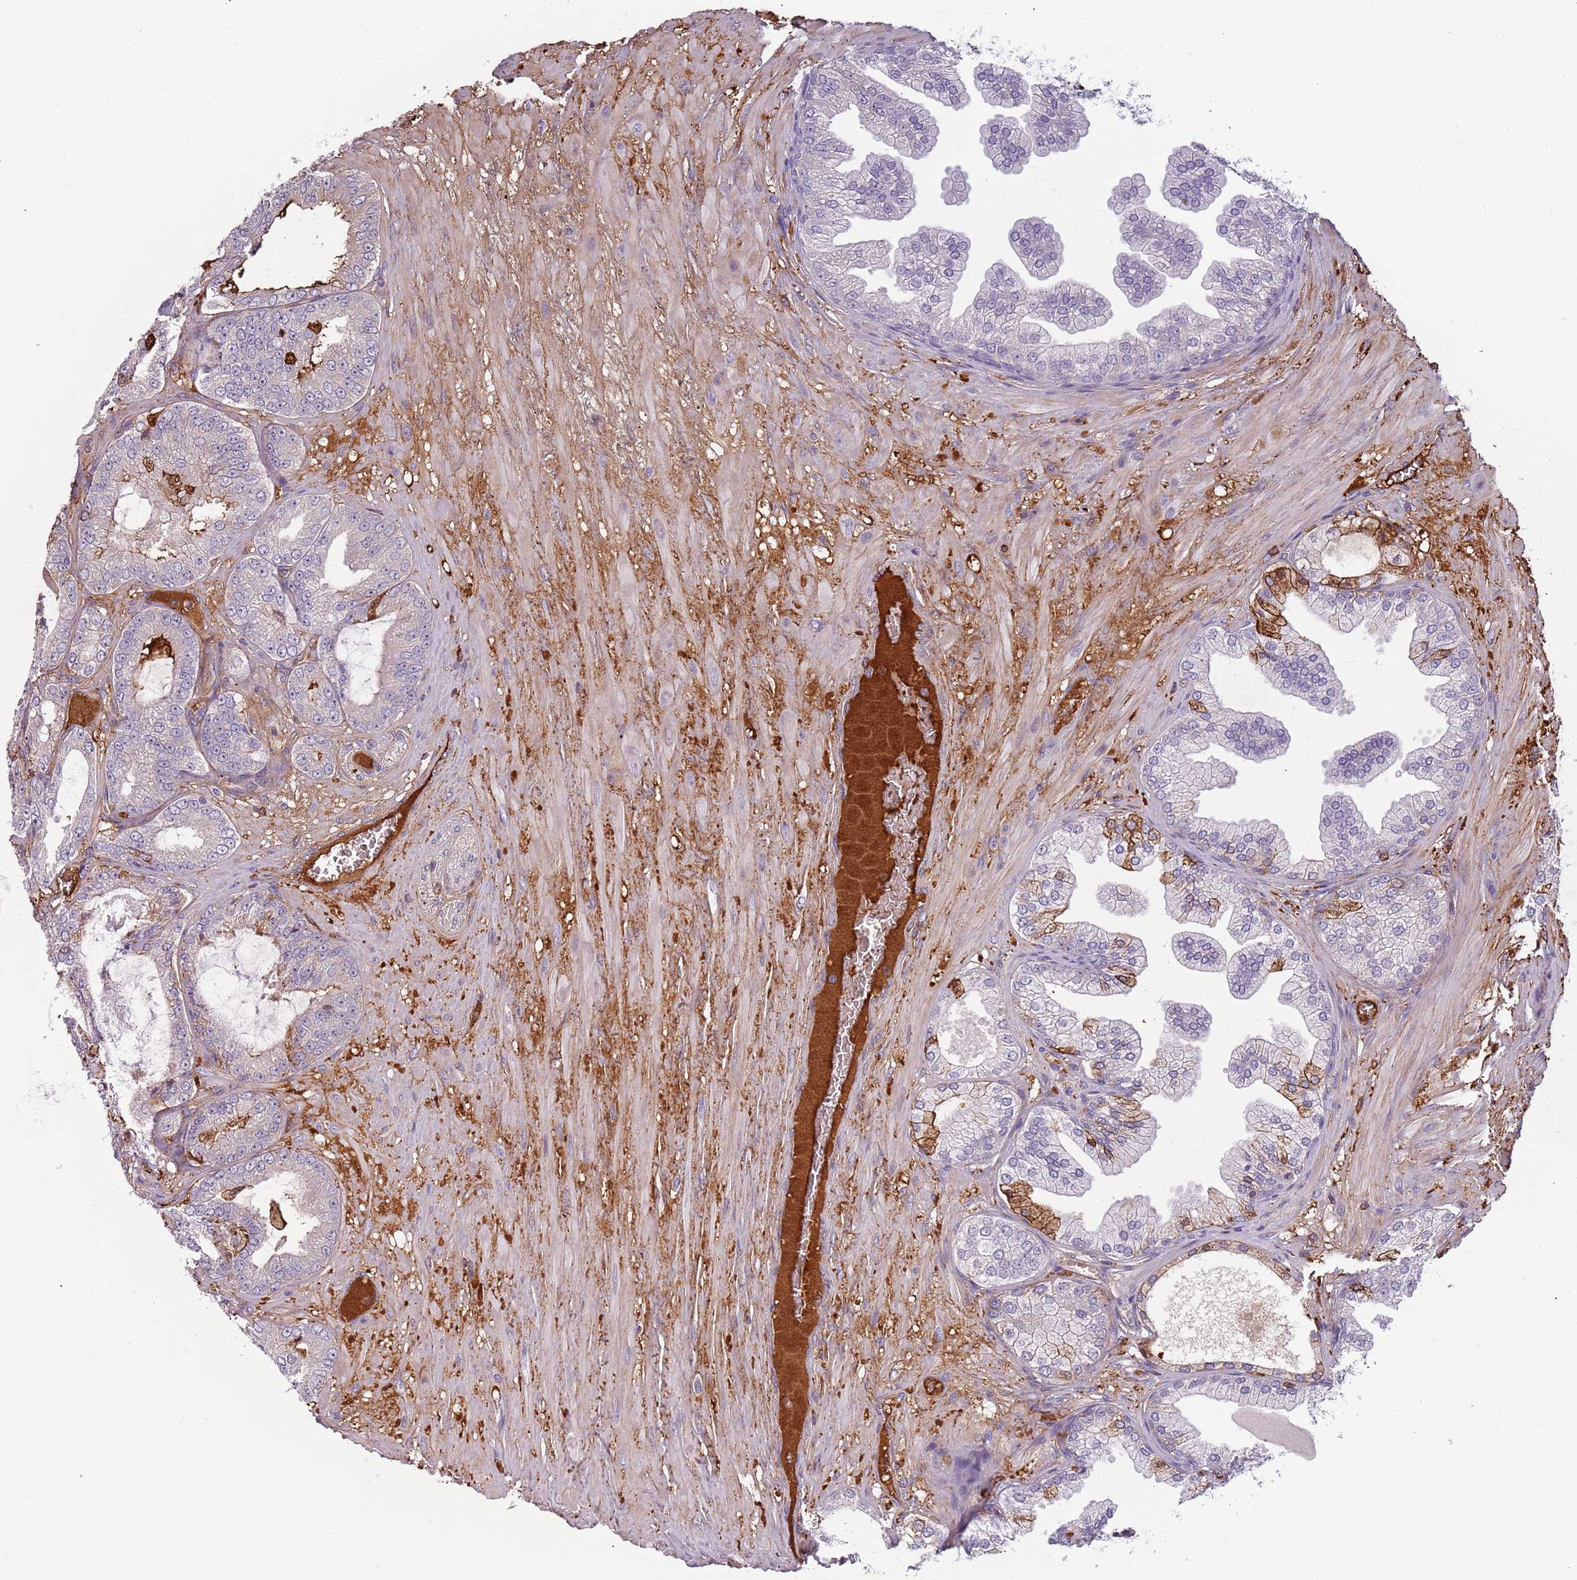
{"staining": {"intensity": "negative", "quantity": "none", "location": "none"}, "tissue": "prostate cancer", "cell_type": "Tumor cells", "image_type": "cancer", "snomed": [{"axis": "morphology", "description": "Adenocarcinoma, Low grade"}, {"axis": "topography", "description": "Prostate"}], "caption": "Immunohistochemistry (IHC) of human prostate cancer (low-grade adenocarcinoma) exhibits no expression in tumor cells.", "gene": "NADK", "patient": {"sex": "male", "age": 63}}